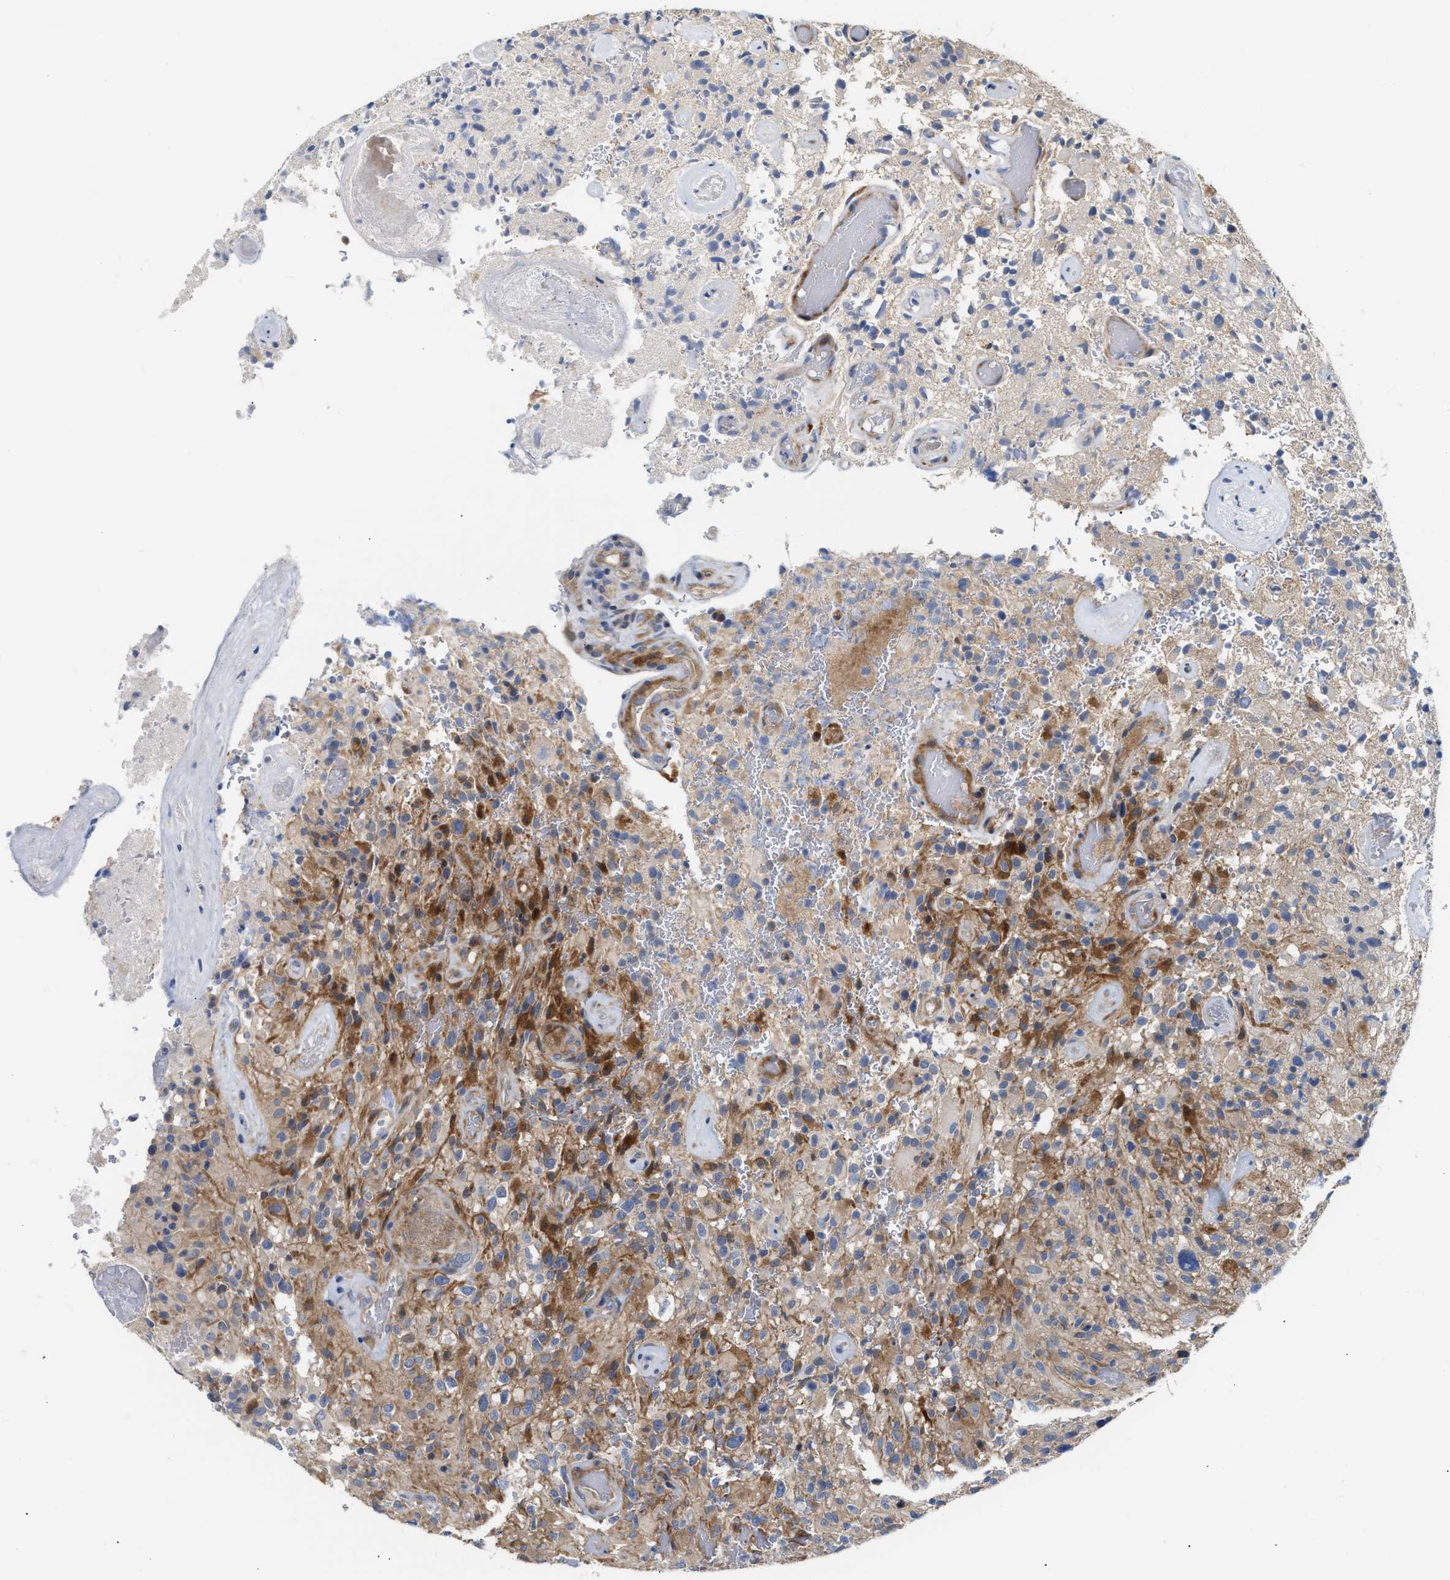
{"staining": {"intensity": "moderate", "quantity": "<25%", "location": "cytoplasmic/membranous"}, "tissue": "glioma", "cell_type": "Tumor cells", "image_type": "cancer", "snomed": [{"axis": "morphology", "description": "Glioma, malignant, High grade"}, {"axis": "topography", "description": "Brain"}], "caption": "Human glioma stained with a protein marker shows moderate staining in tumor cells.", "gene": "FHL1", "patient": {"sex": "male", "age": 71}}